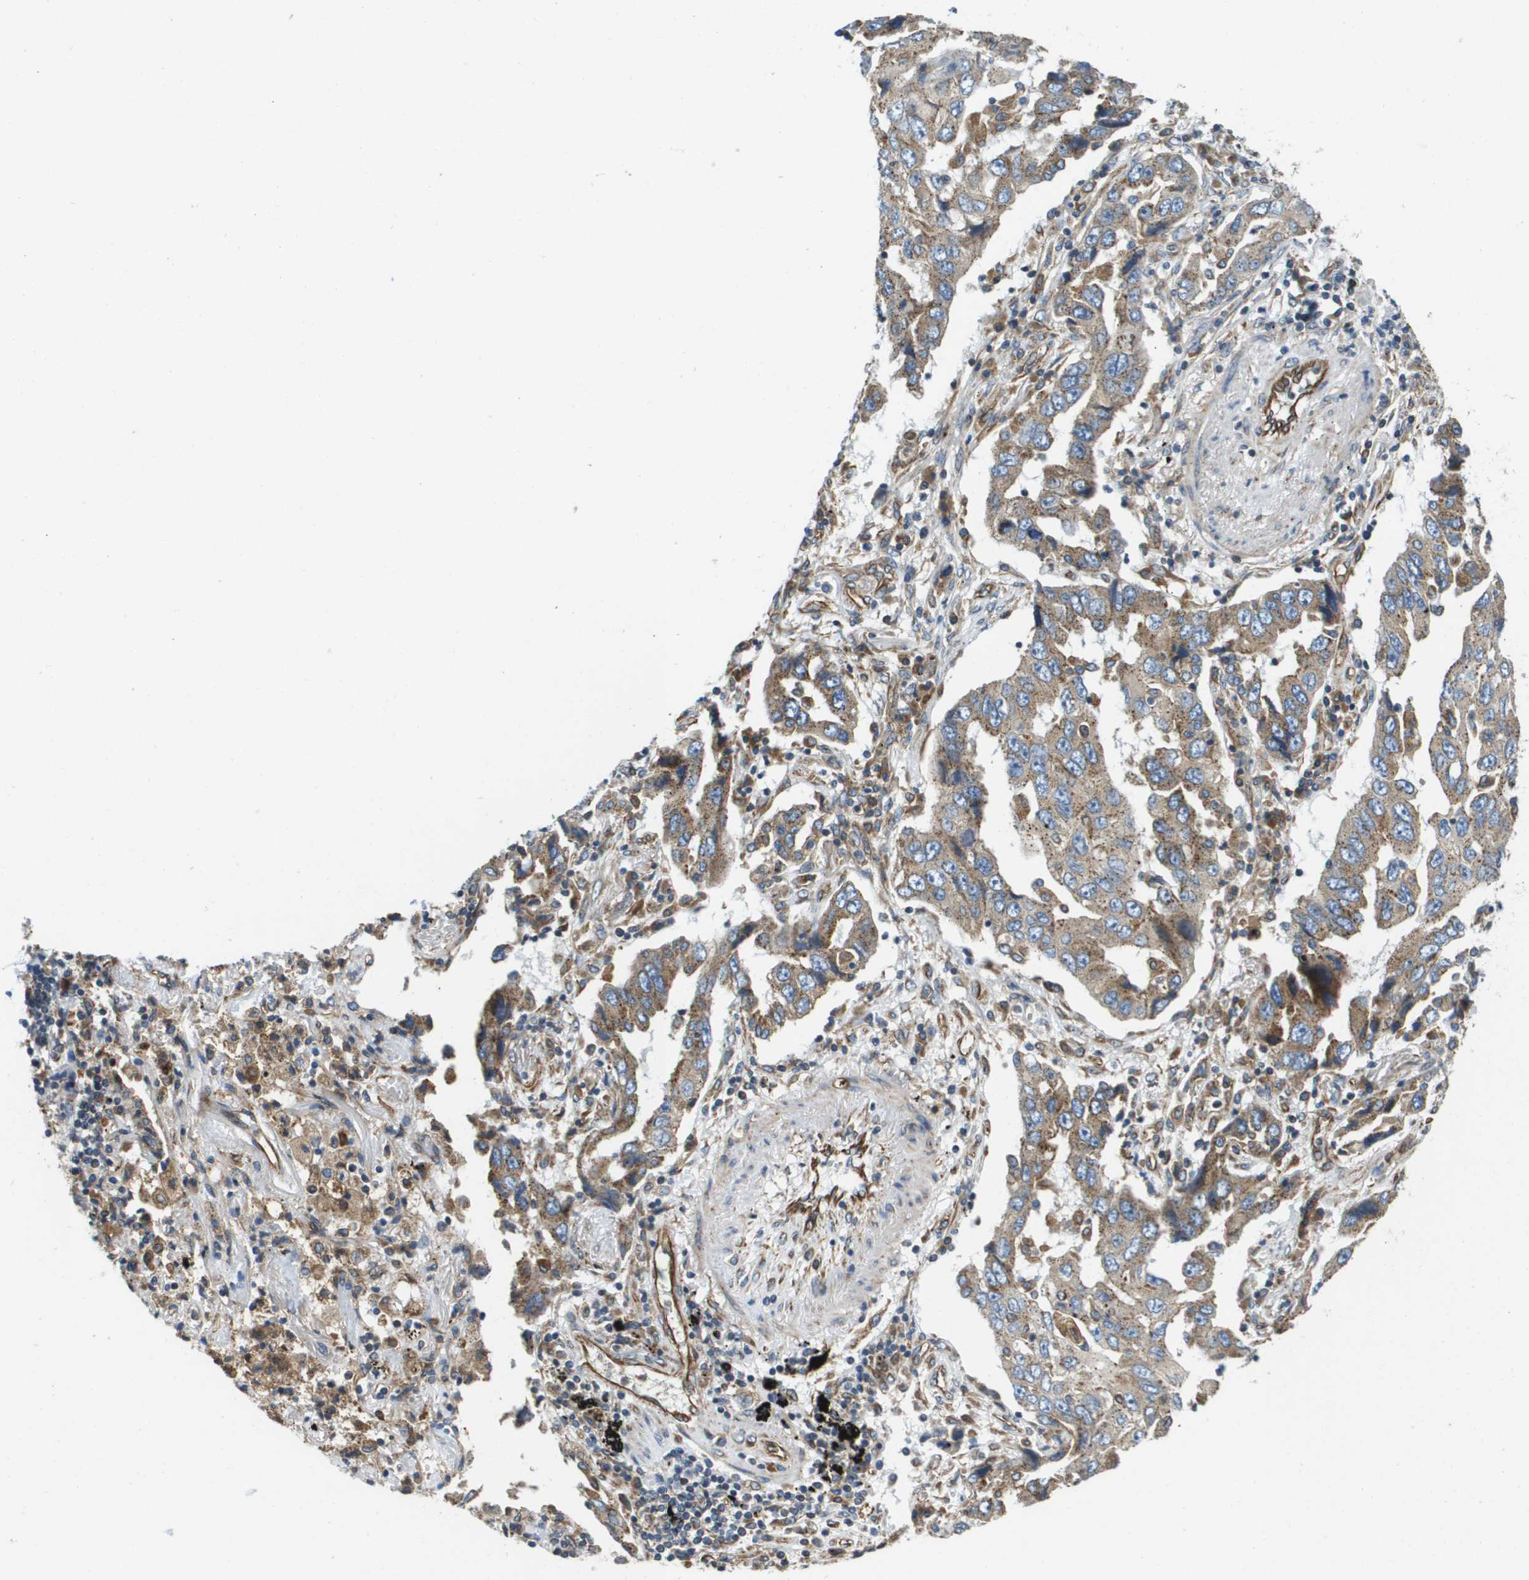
{"staining": {"intensity": "moderate", "quantity": ">75%", "location": "cytoplasmic/membranous"}, "tissue": "lung cancer", "cell_type": "Tumor cells", "image_type": "cancer", "snomed": [{"axis": "morphology", "description": "Adenocarcinoma, NOS"}, {"axis": "topography", "description": "Lung"}], "caption": "Adenocarcinoma (lung) tissue reveals moderate cytoplasmic/membranous staining in about >75% of tumor cells", "gene": "HSD17B12", "patient": {"sex": "female", "age": 65}}